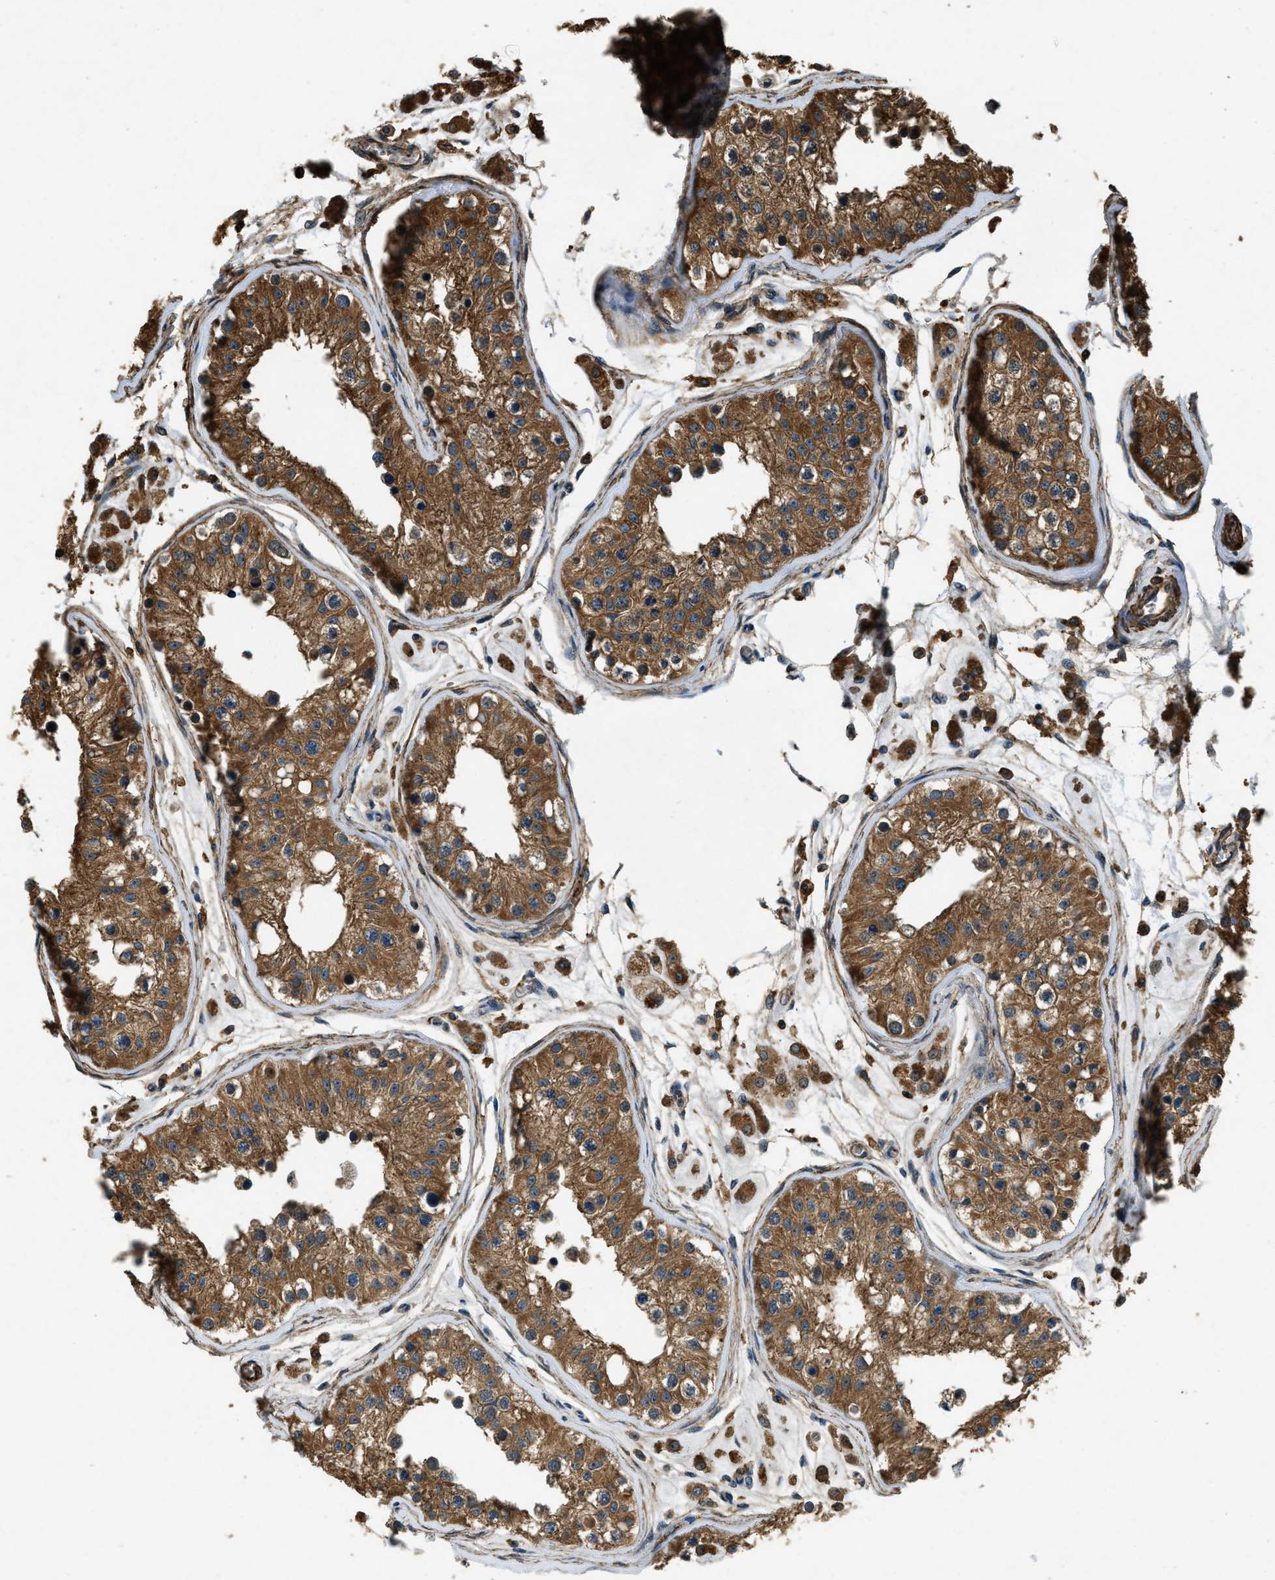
{"staining": {"intensity": "strong", "quantity": ">75%", "location": "cytoplasmic/membranous"}, "tissue": "testis", "cell_type": "Cells in seminiferous ducts", "image_type": "normal", "snomed": [{"axis": "morphology", "description": "Normal tissue, NOS"}, {"axis": "morphology", "description": "Adenocarcinoma, metastatic, NOS"}, {"axis": "topography", "description": "Testis"}], "caption": "High-power microscopy captured an immunohistochemistry micrograph of normal testis, revealing strong cytoplasmic/membranous expression in approximately >75% of cells in seminiferous ducts. (DAB (3,3'-diaminobenzidine) IHC with brightfield microscopy, high magnification).", "gene": "YARS1", "patient": {"sex": "male", "age": 26}}